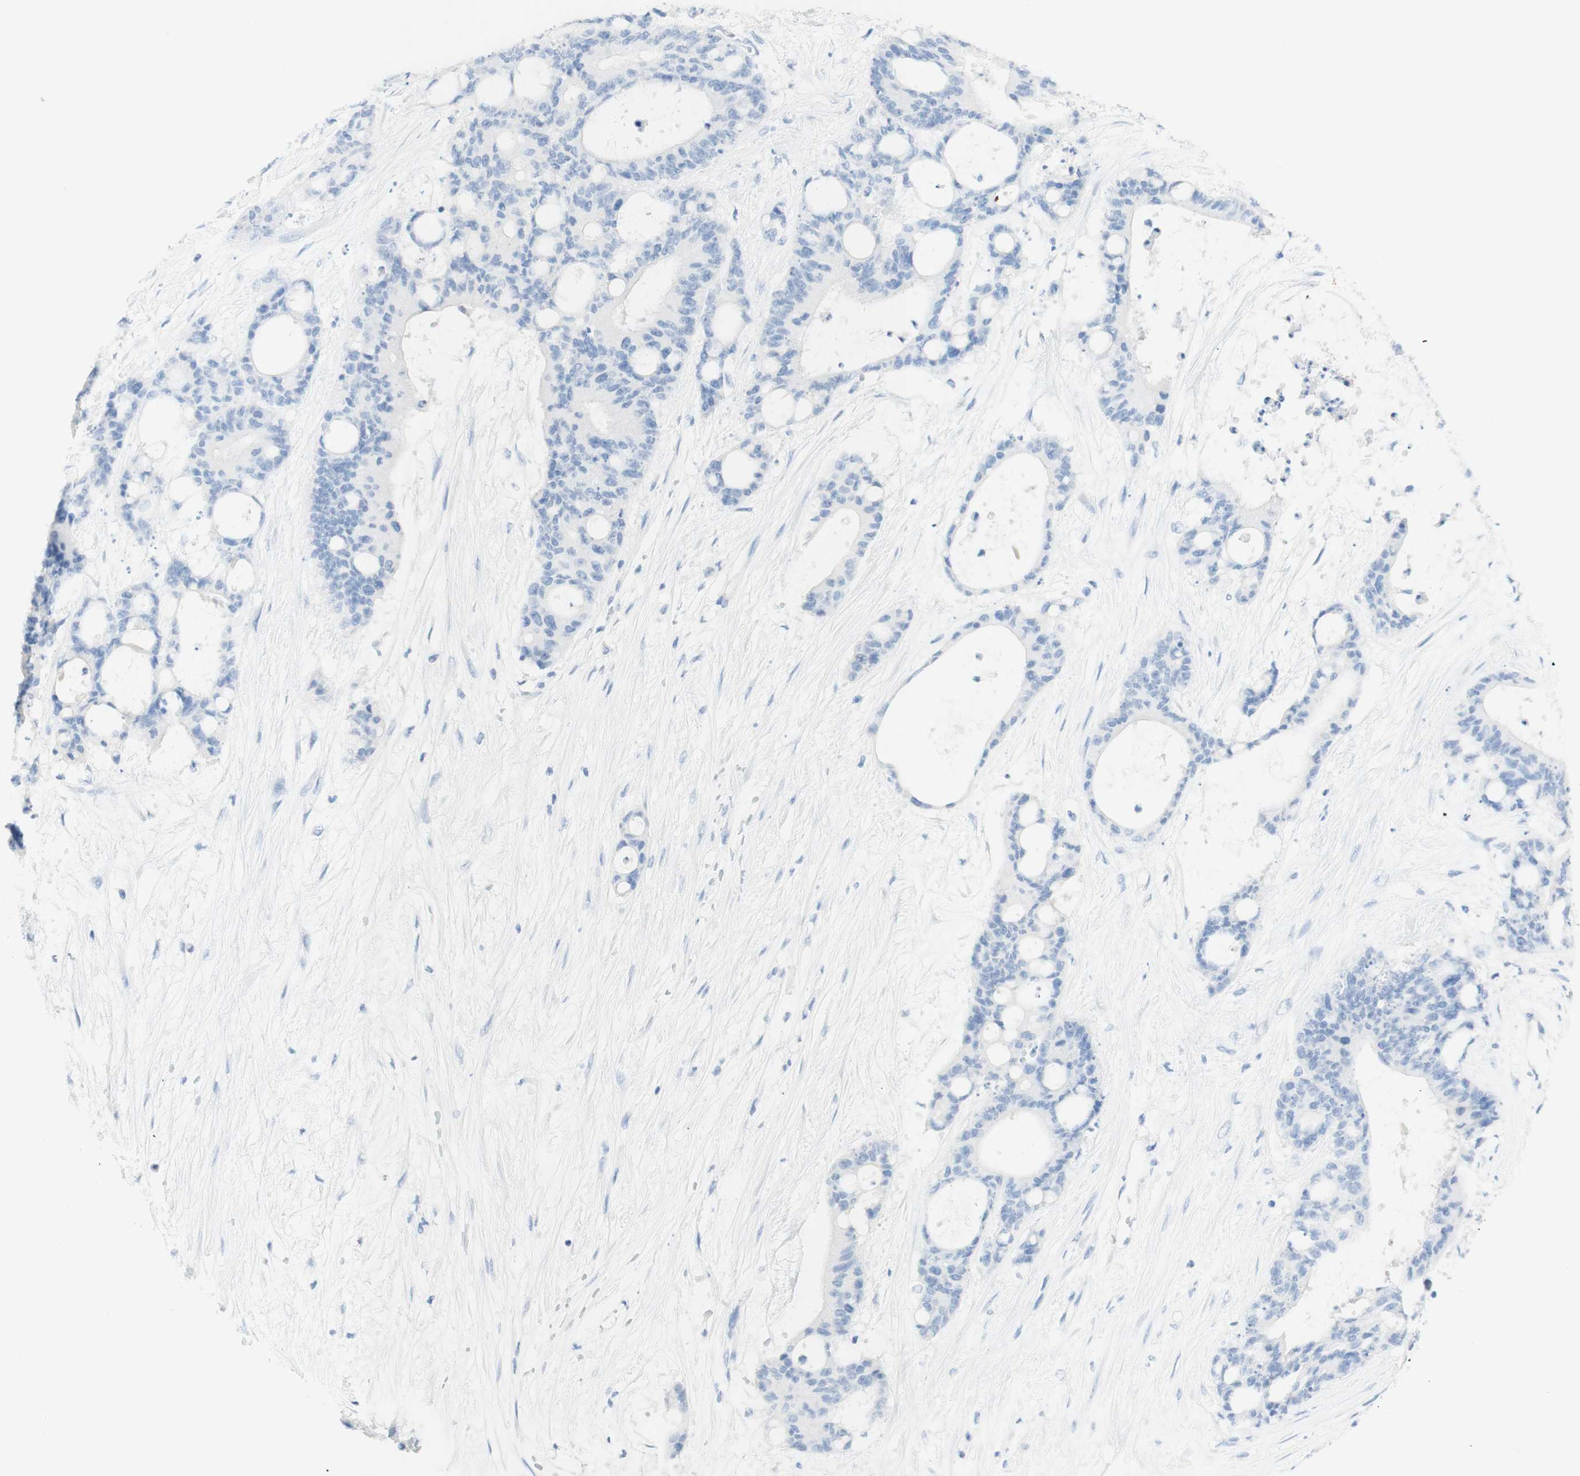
{"staining": {"intensity": "negative", "quantity": "none", "location": "none"}, "tissue": "liver cancer", "cell_type": "Tumor cells", "image_type": "cancer", "snomed": [{"axis": "morphology", "description": "Cholangiocarcinoma"}, {"axis": "topography", "description": "Liver"}], "caption": "Liver cancer (cholangiocarcinoma) was stained to show a protein in brown. There is no significant positivity in tumor cells. The staining was performed using DAB to visualize the protein expression in brown, while the nuclei were stained in blue with hematoxylin (Magnification: 20x).", "gene": "TPO", "patient": {"sex": "female", "age": 73}}